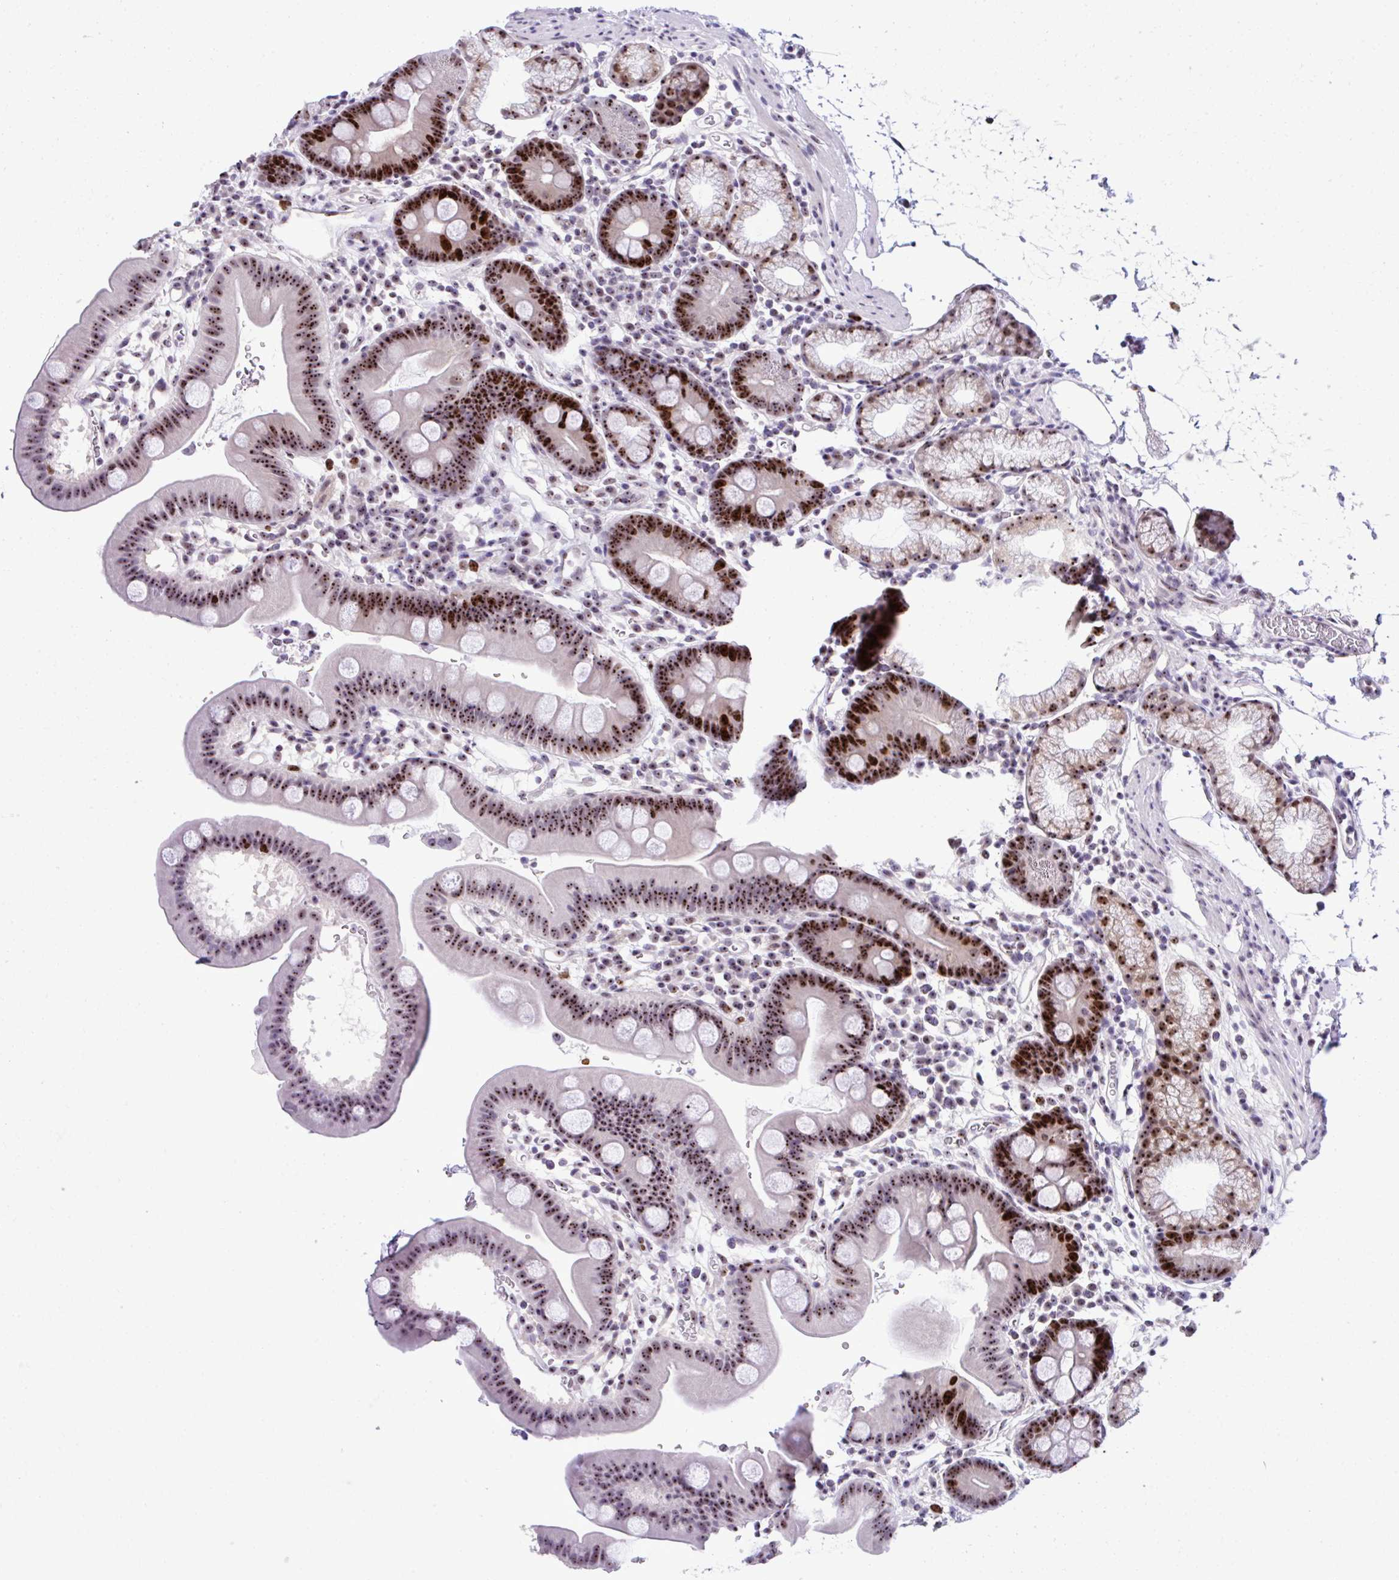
{"staining": {"intensity": "strong", "quantity": "25%-75%", "location": "nuclear"}, "tissue": "duodenum", "cell_type": "Glandular cells", "image_type": "normal", "snomed": [{"axis": "morphology", "description": "Normal tissue, NOS"}, {"axis": "topography", "description": "Duodenum"}], "caption": "This micrograph demonstrates immunohistochemistry staining of normal duodenum, with high strong nuclear positivity in approximately 25%-75% of glandular cells.", "gene": "CEP72", "patient": {"sex": "male", "age": 59}}